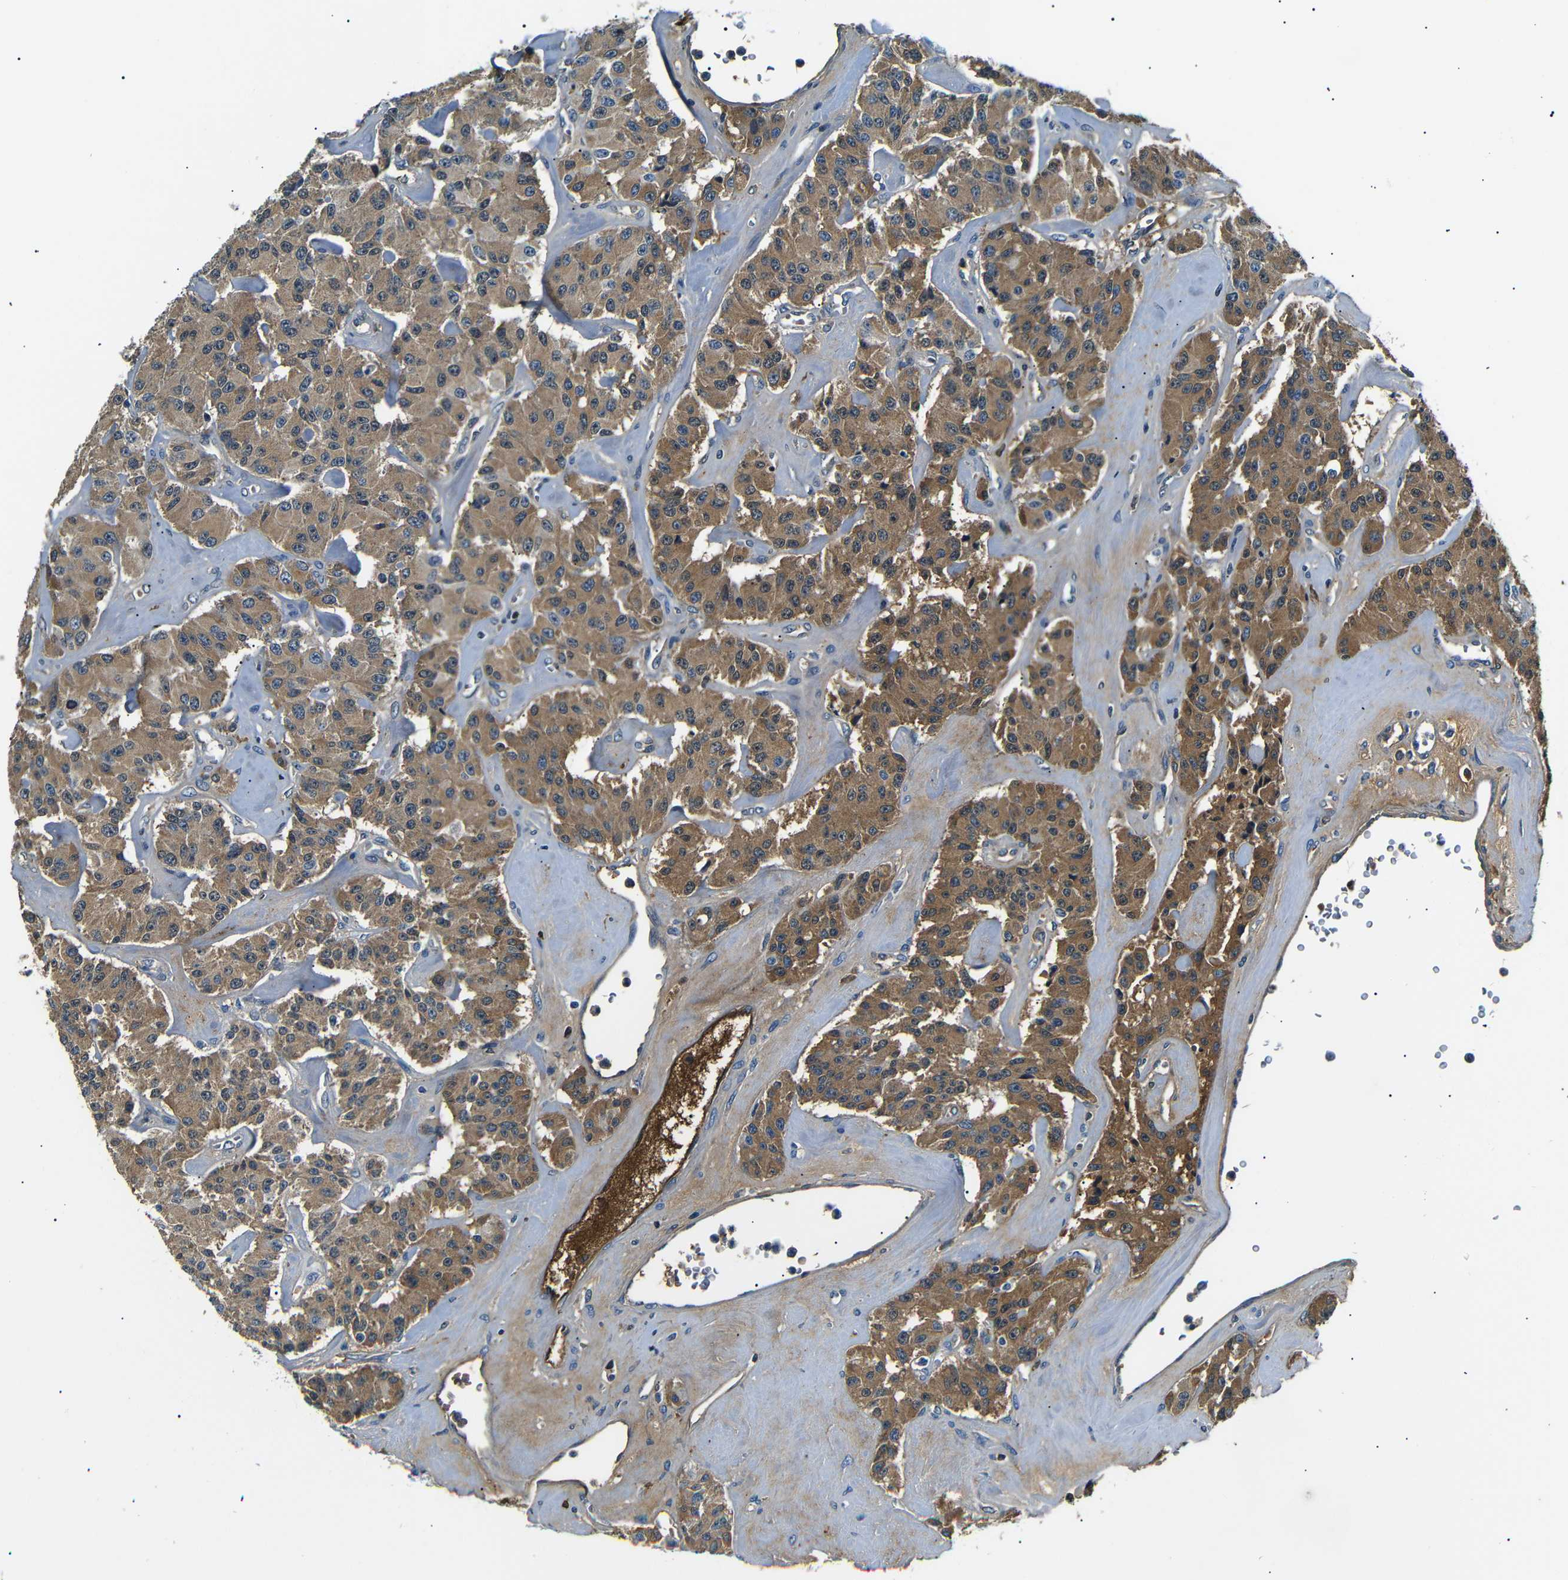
{"staining": {"intensity": "moderate", "quantity": ">75%", "location": "cytoplasmic/membranous"}, "tissue": "carcinoid", "cell_type": "Tumor cells", "image_type": "cancer", "snomed": [{"axis": "morphology", "description": "Carcinoid, malignant, NOS"}, {"axis": "topography", "description": "Pancreas"}], "caption": "Immunohistochemistry (IHC) of malignant carcinoid displays medium levels of moderate cytoplasmic/membranous staining in approximately >75% of tumor cells.", "gene": "LHCGR", "patient": {"sex": "male", "age": 41}}